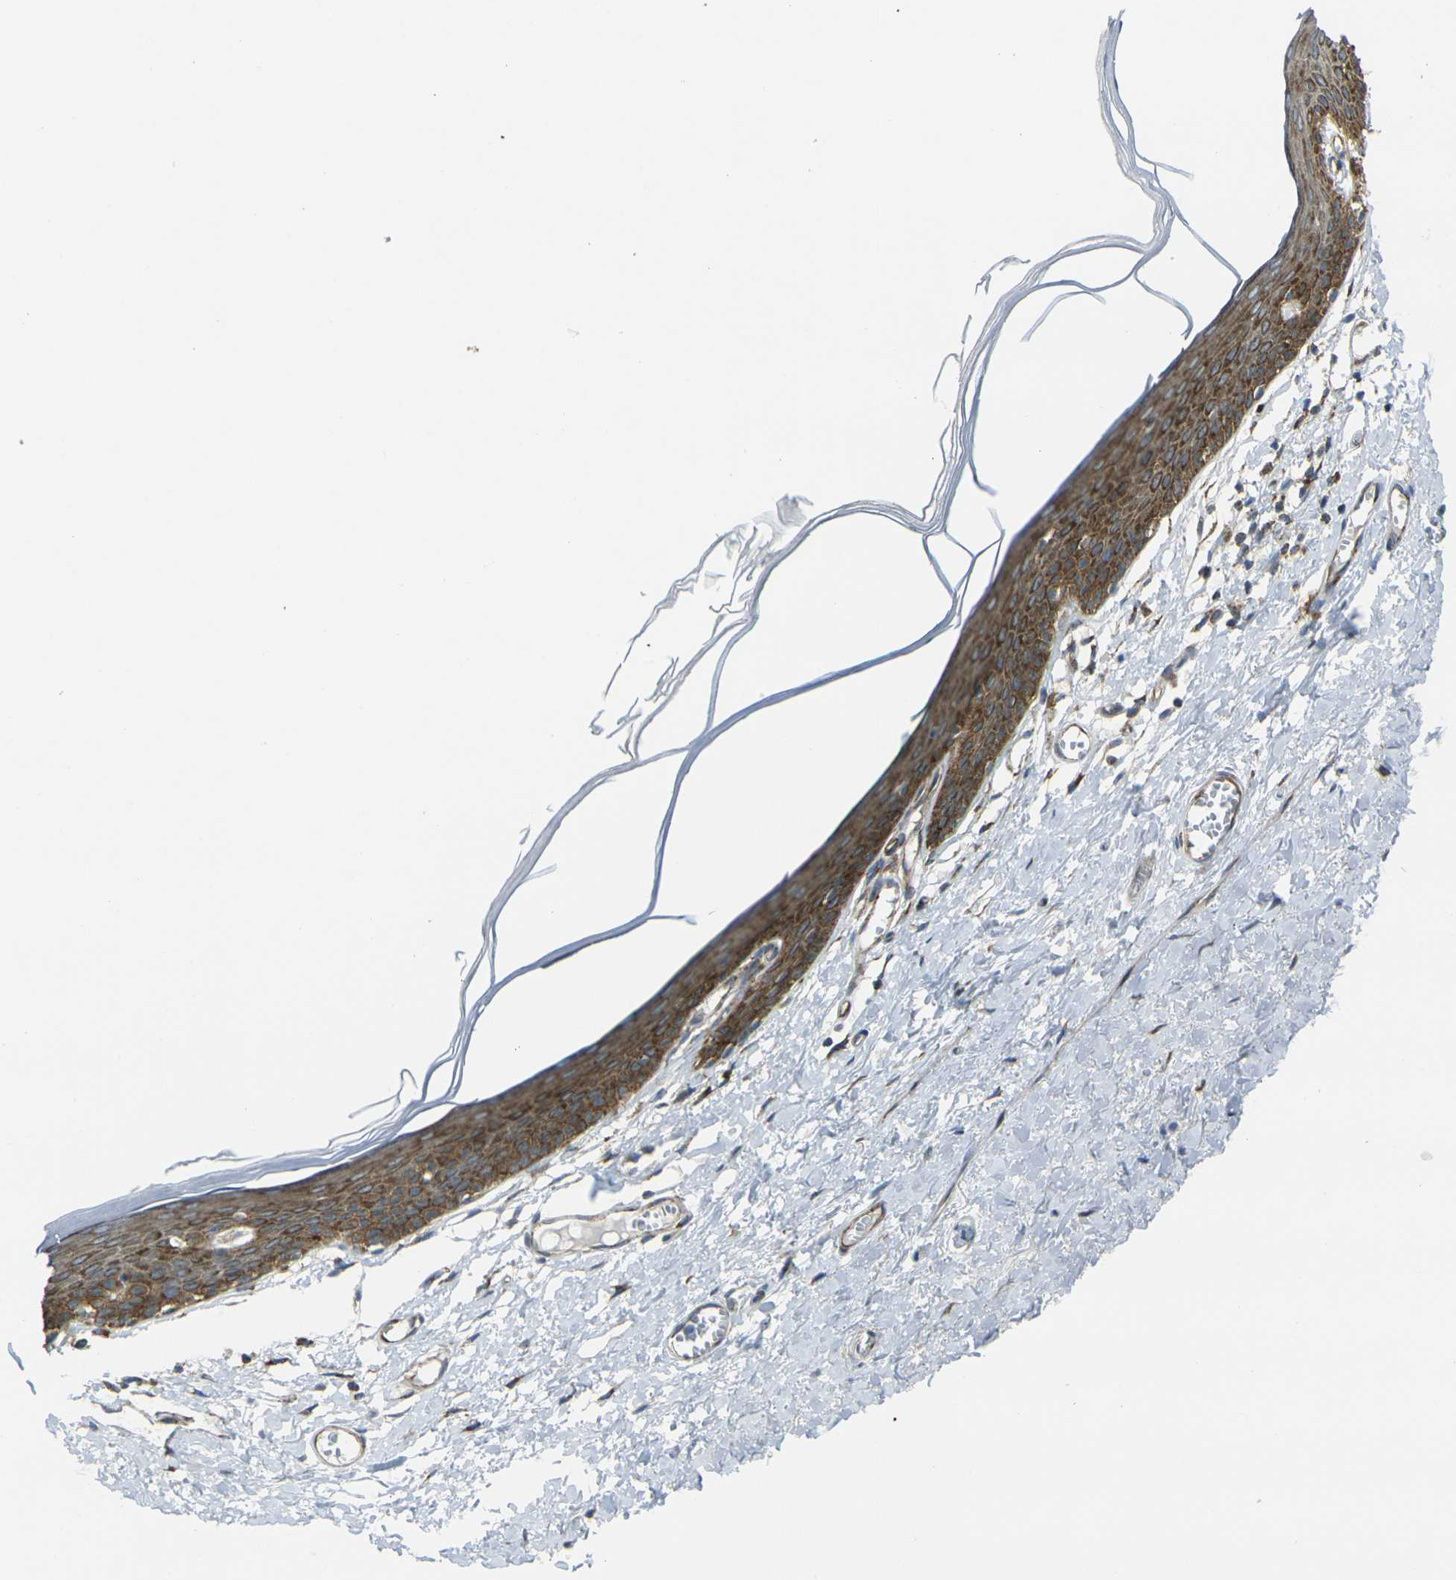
{"staining": {"intensity": "strong", "quantity": ">75%", "location": "cytoplasmic/membranous"}, "tissue": "skin", "cell_type": "Epidermal cells", "image_type": "normal", "snomed": [{"axis": "morphology", "description": "Normal tissue, NOS"}, {"axis": "topography", "description": "Vulva"}], "caption": "A brown stain shows strong cytoplasmic/membranous expression of a protein in epidermal cells of unremarkable skin.", "gene": "CELSR2", "patient": {"sex": "female", "age": 54}}